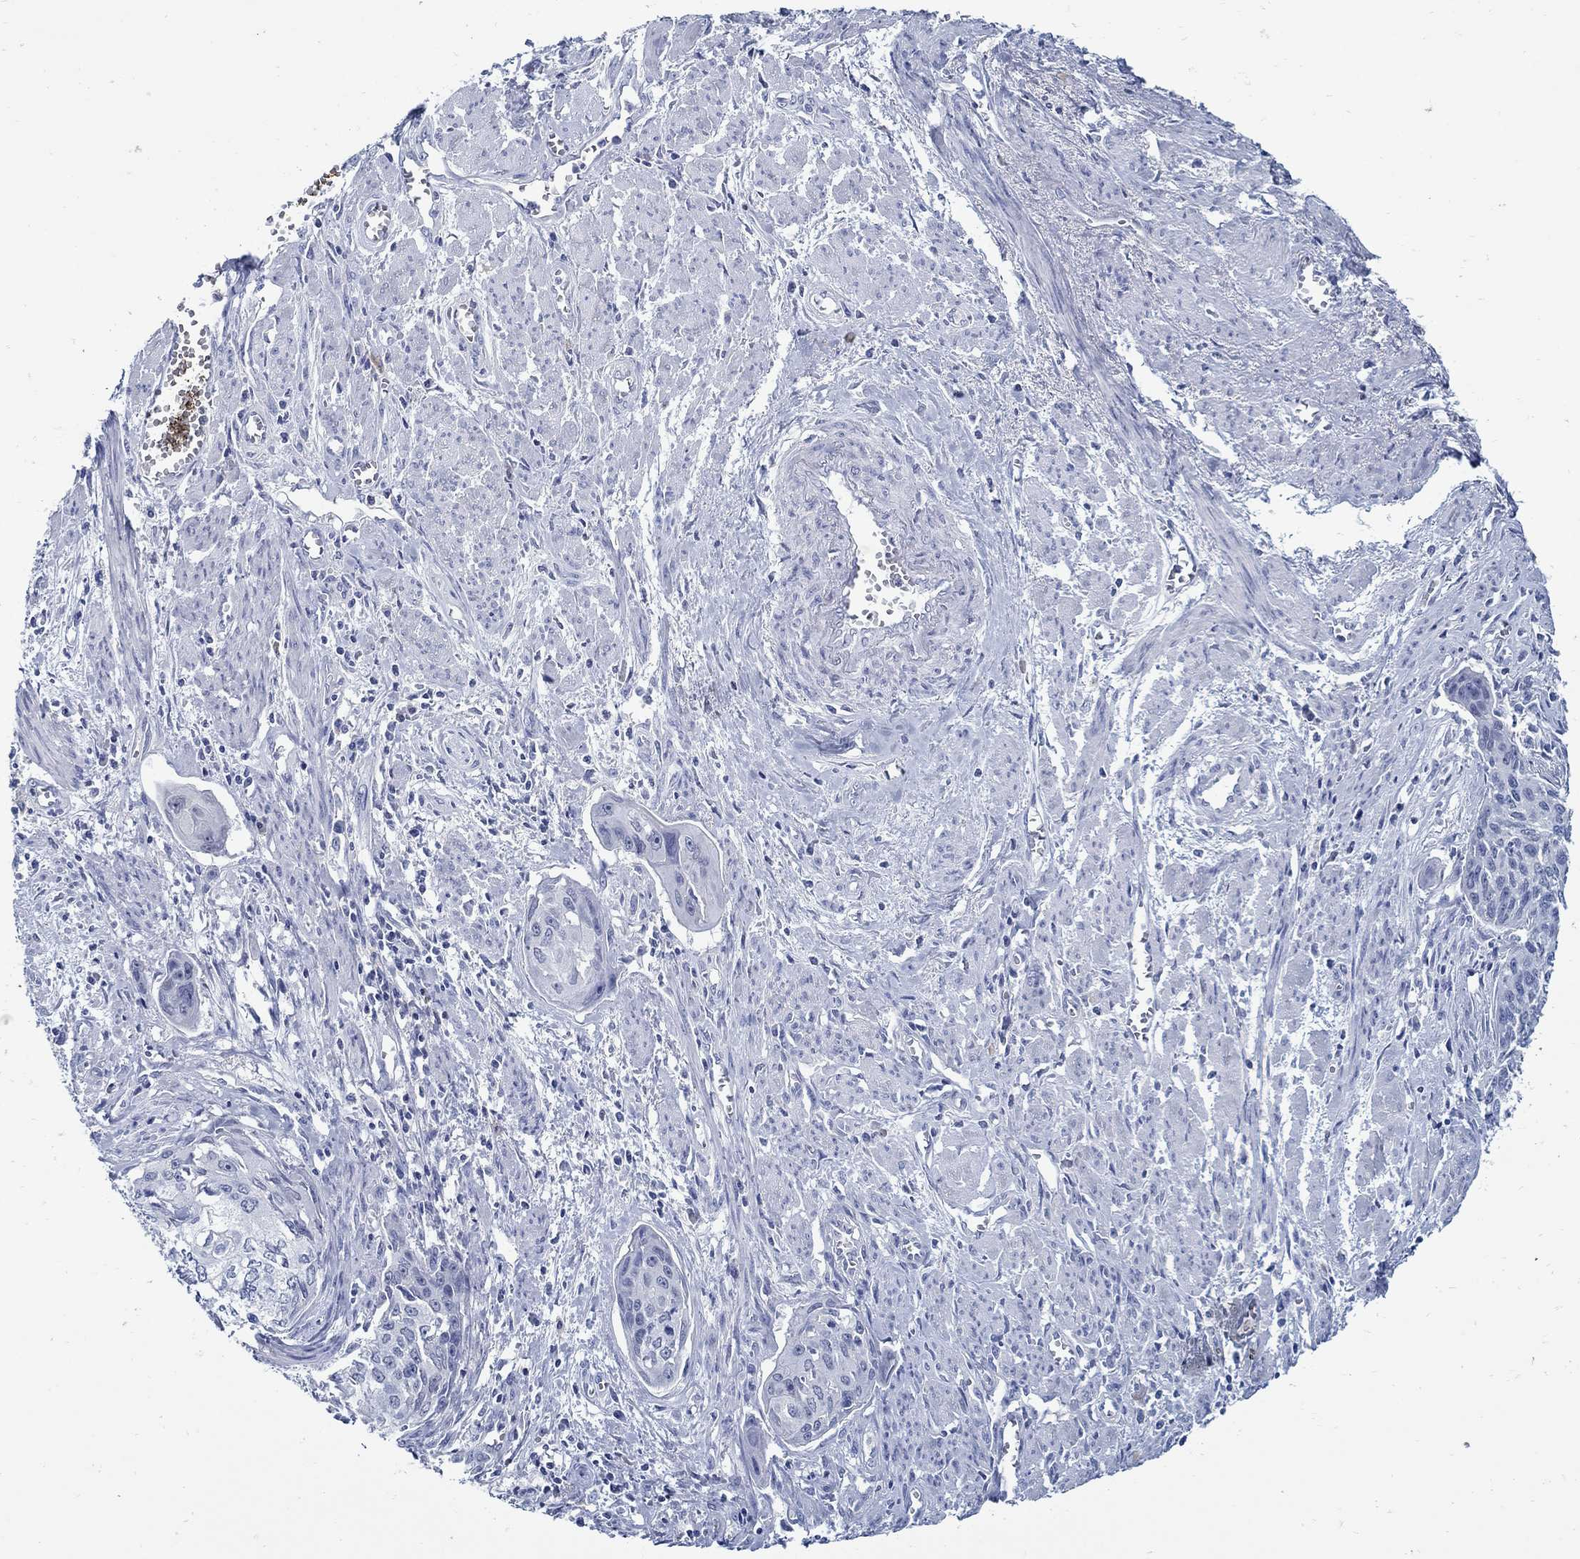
{"staining": {"intensity": "negative", "quantity": "none", "location": "none"}, "tissue": "cervical cancer", "cell_type": "Tumor cells", "image_type": "cancer", "snomed": [{"axis": "morphology", "description": "Squamous cell carcinoma, NOS"}, {"axis": "topography", "description": "Cervix"}], "caption": "DAB (3,3'-diaminobenzidine) immunohistochemical staining of cervical squamous cell carcinoma displays no significant expression in tumor cells. The staining was performed using DAB to visualize the protein expression in brown, while the nuclei were stained in blue with hematoxylin (Magnification: 20x).", "gene": "PAX9", "patient": {"sex": "female", "age": 58}}